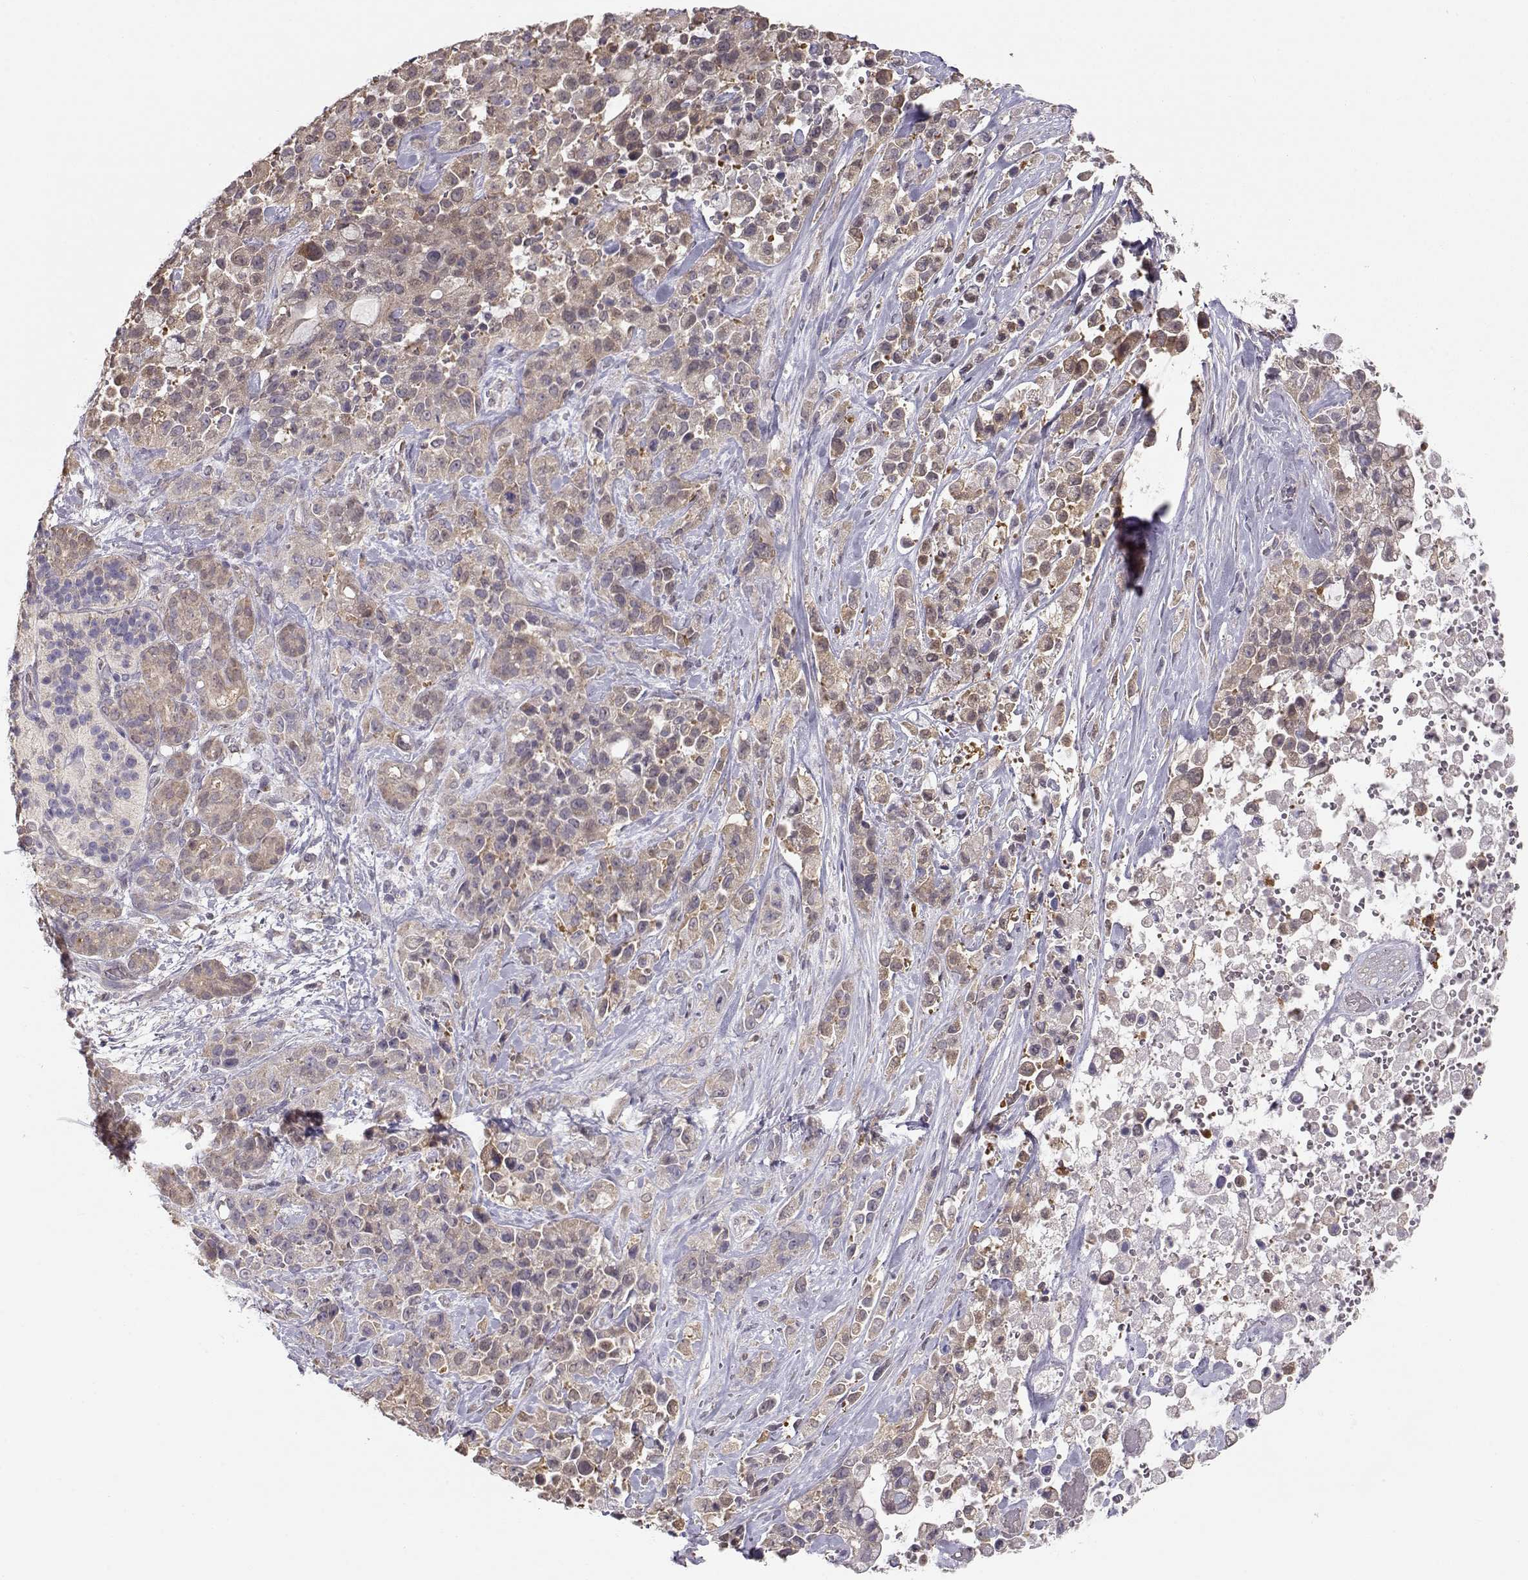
{"staining": {"intensity": "weak", "quantity": "25%-75%", "location": "cytoplasmic/membranous"}, "tissue": "pancreatic cancer", "cell_type": "Tumor cells", "image_type": "cancer", "snomed": [{"axis": "morphology", "description": "Adenocarcinoma, NOS"}, {"axis": "topography", "description": "Pancreas"}], "caption": "Adenocarcinoma (pancreatic) stained for a protein (brown) demonstrates weak cytoplasmic/membranous positive staining in about 25%-75% of tumor cells.", "gene": "NCAM2", "patient": {"sex": "male", "age": 44}}